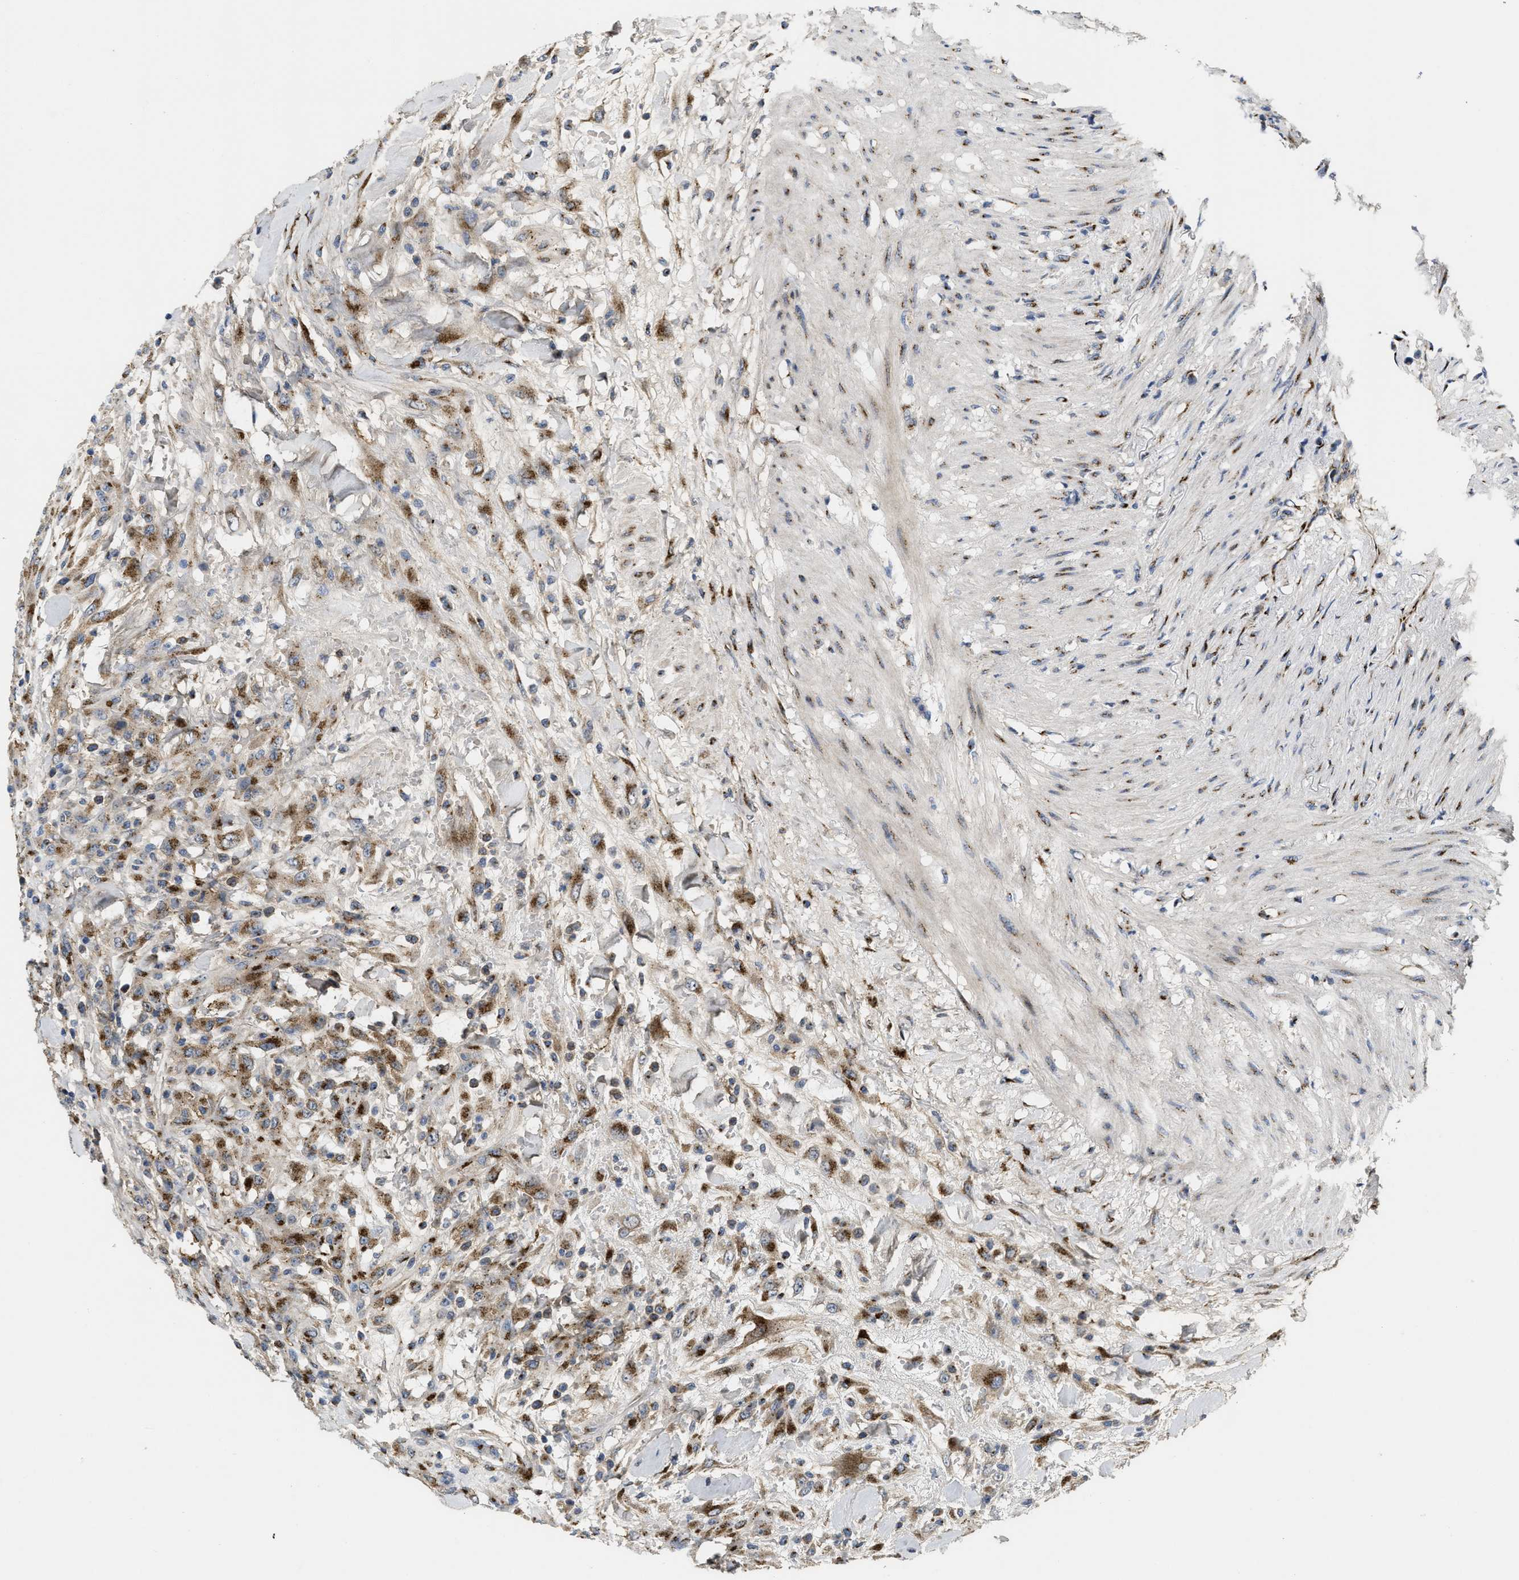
{"staining": {"intensity": "moderate", "quantity": ">75%", "location": "cytoplasmic/membranous"}, "tissue": "testis cancer", "cell_type": "Tumor cells", "image_type": "cancer", "snomed": [{"axis": "morphology", "description": "Seminoma, NOS"}, {"axis": "topography", "description": "Testis"}], "caption": "IHC (DAB (3,3'-diaminobenzidine)) staining of testis cancer (seminoma) demonstrates moderate cytoplasmic/membranous protein positivity in about >75% of tumor cells.", "gene": "ZNF70", "patient": {"sex": "male", "age": 59}}